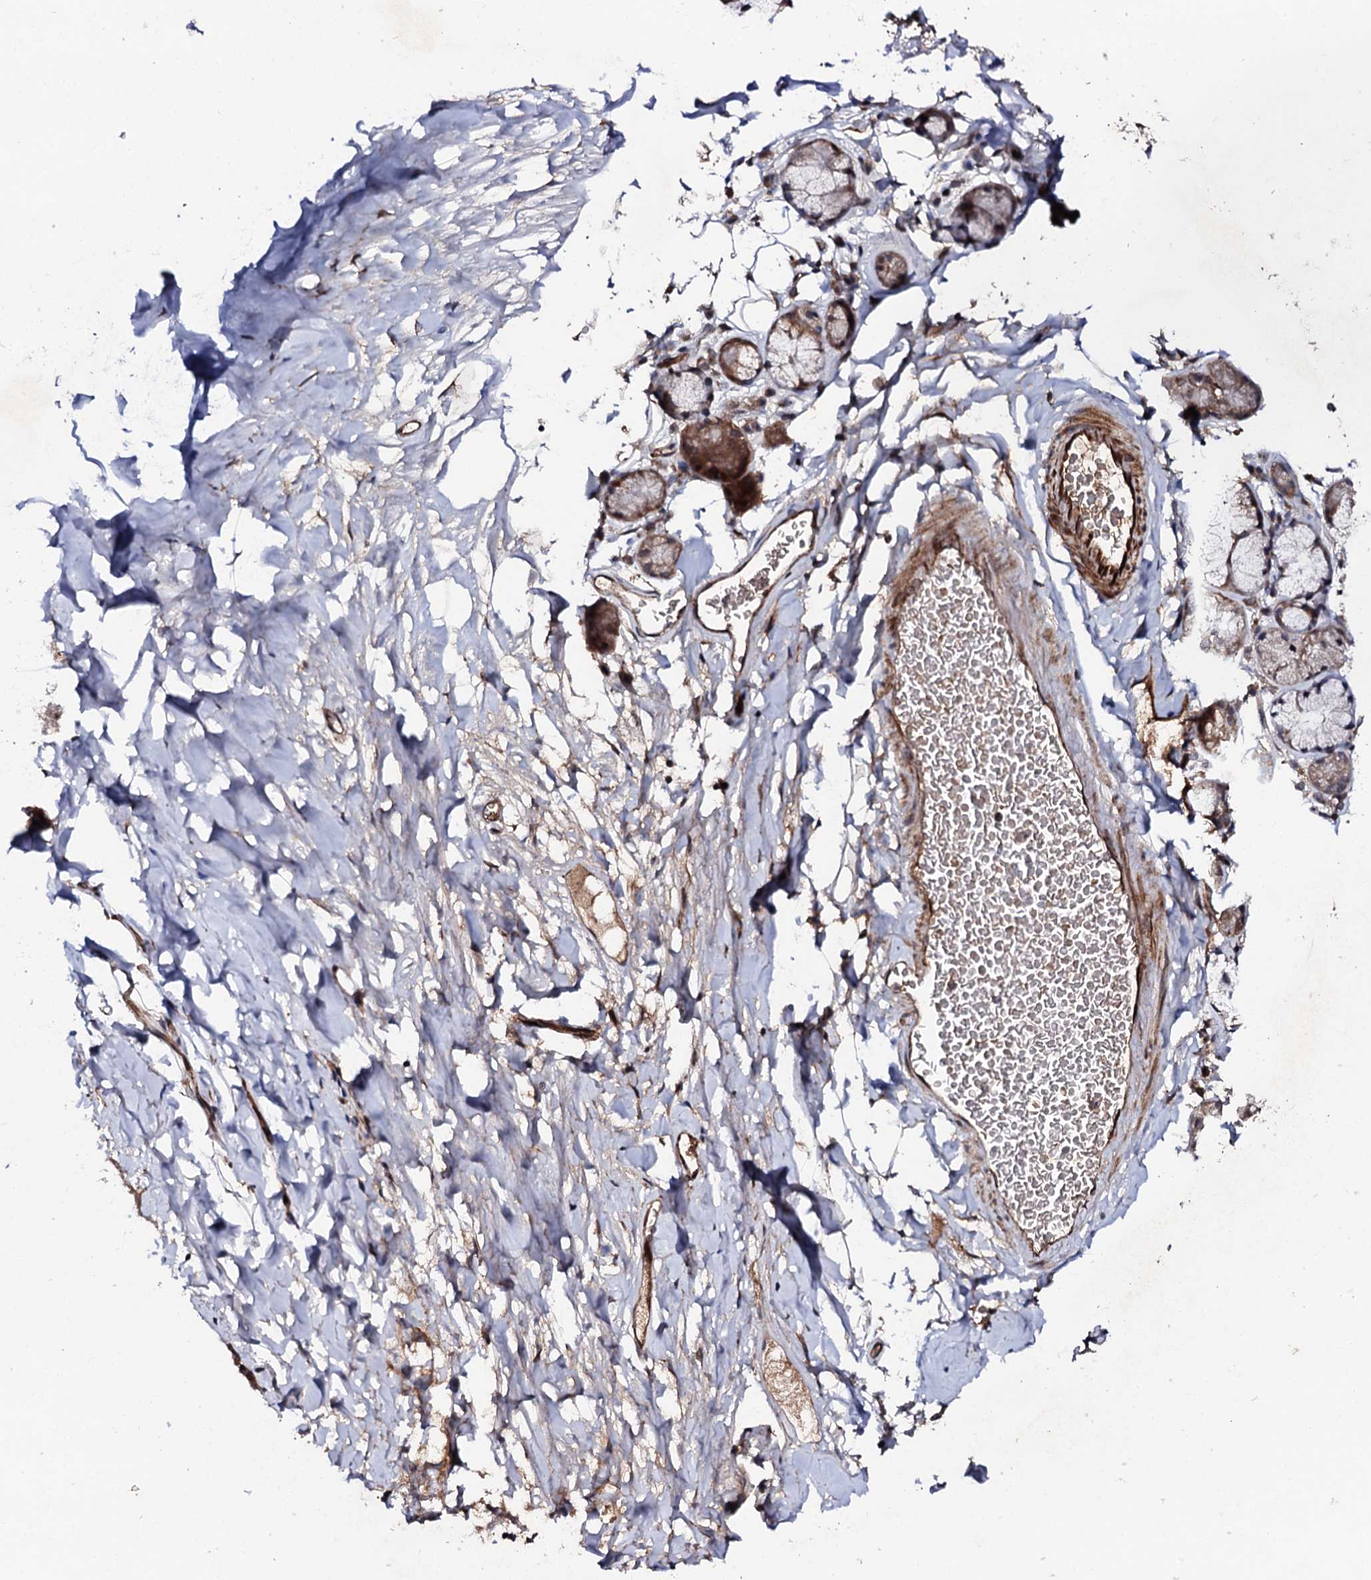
{"staining": {"intensity": "moderate", "quantity": ">75%", "location": "cytoplasmic/membranous"}, "tissue": "adipose tissue", "cell_type": "Adipocytes", "image_type": "normal", "snomed": [{"axis": "morphology", "description": "Normal tissue, NOS"}, {"axis": "topography", "description": "Lymph node"}, {"axis": "topography", "description": "Bronchus"}], "caption": "Moderate cytoplasmic/membranous staining is appreciated in about >75% of adipocytes in unremarkable adipose tissue.", "gene": "FAM111A", "patient": {"sex": "male", "age": 63}}